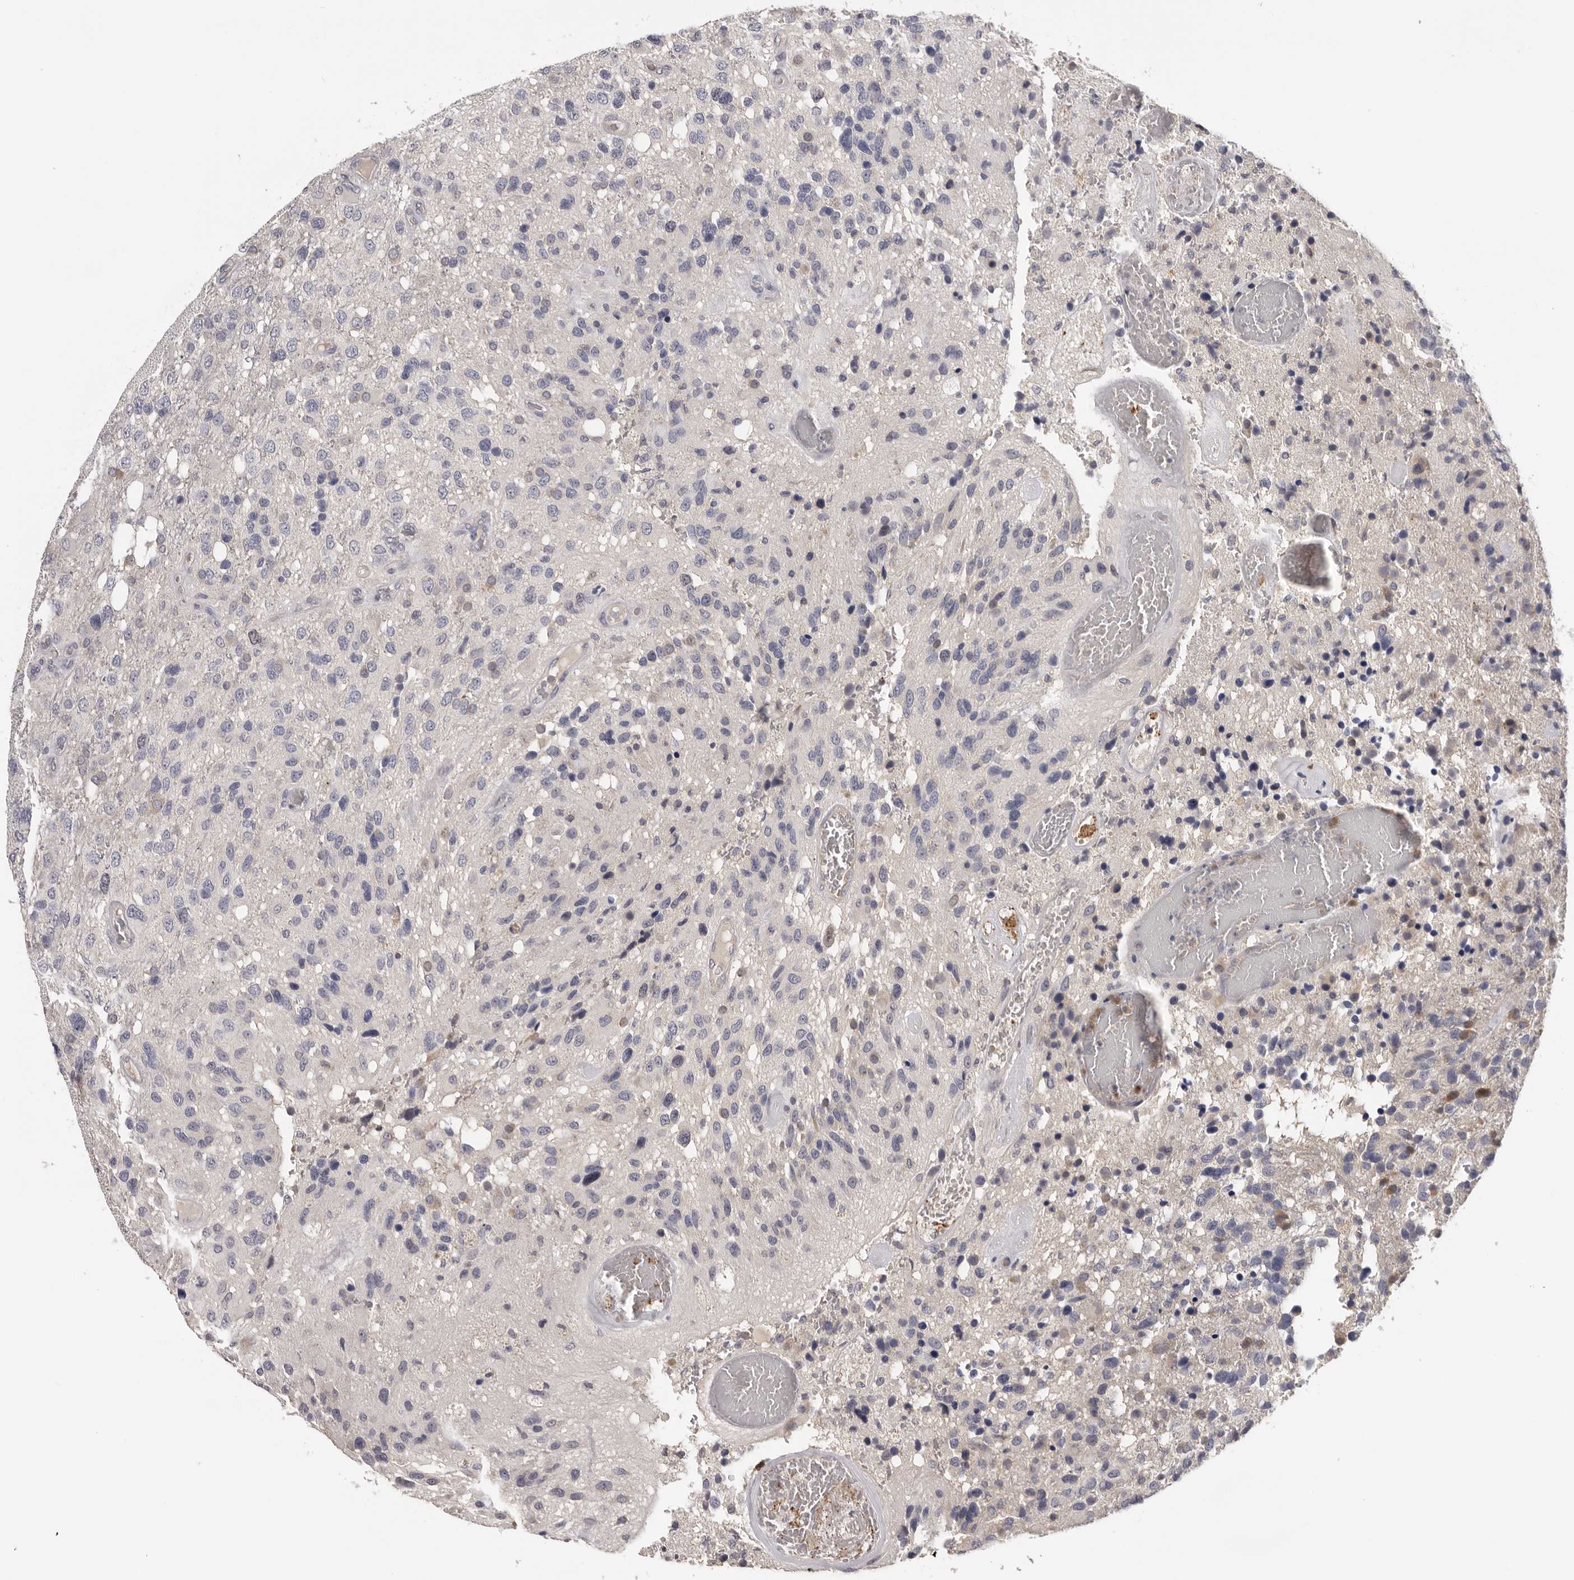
{"staining": {"intensity": "negative", "quantity": "none", "location": "none"}, "tissue": "glioma", "cell_type": "Tumor cells", "image_type": "cancer", "snomed": [{"axis": "morphology", "description": "Glioma, malignant, High grade"}, {"axis": "topography", "description": "Brain"}], "caption": "This image is of glioma stained with IHC to label a protein in brown with the nuclei are counter-stained blue. There is no expression in tumor cells.", "gene": "KIF2B", "patient": {"sex": "female", "age": 58}}